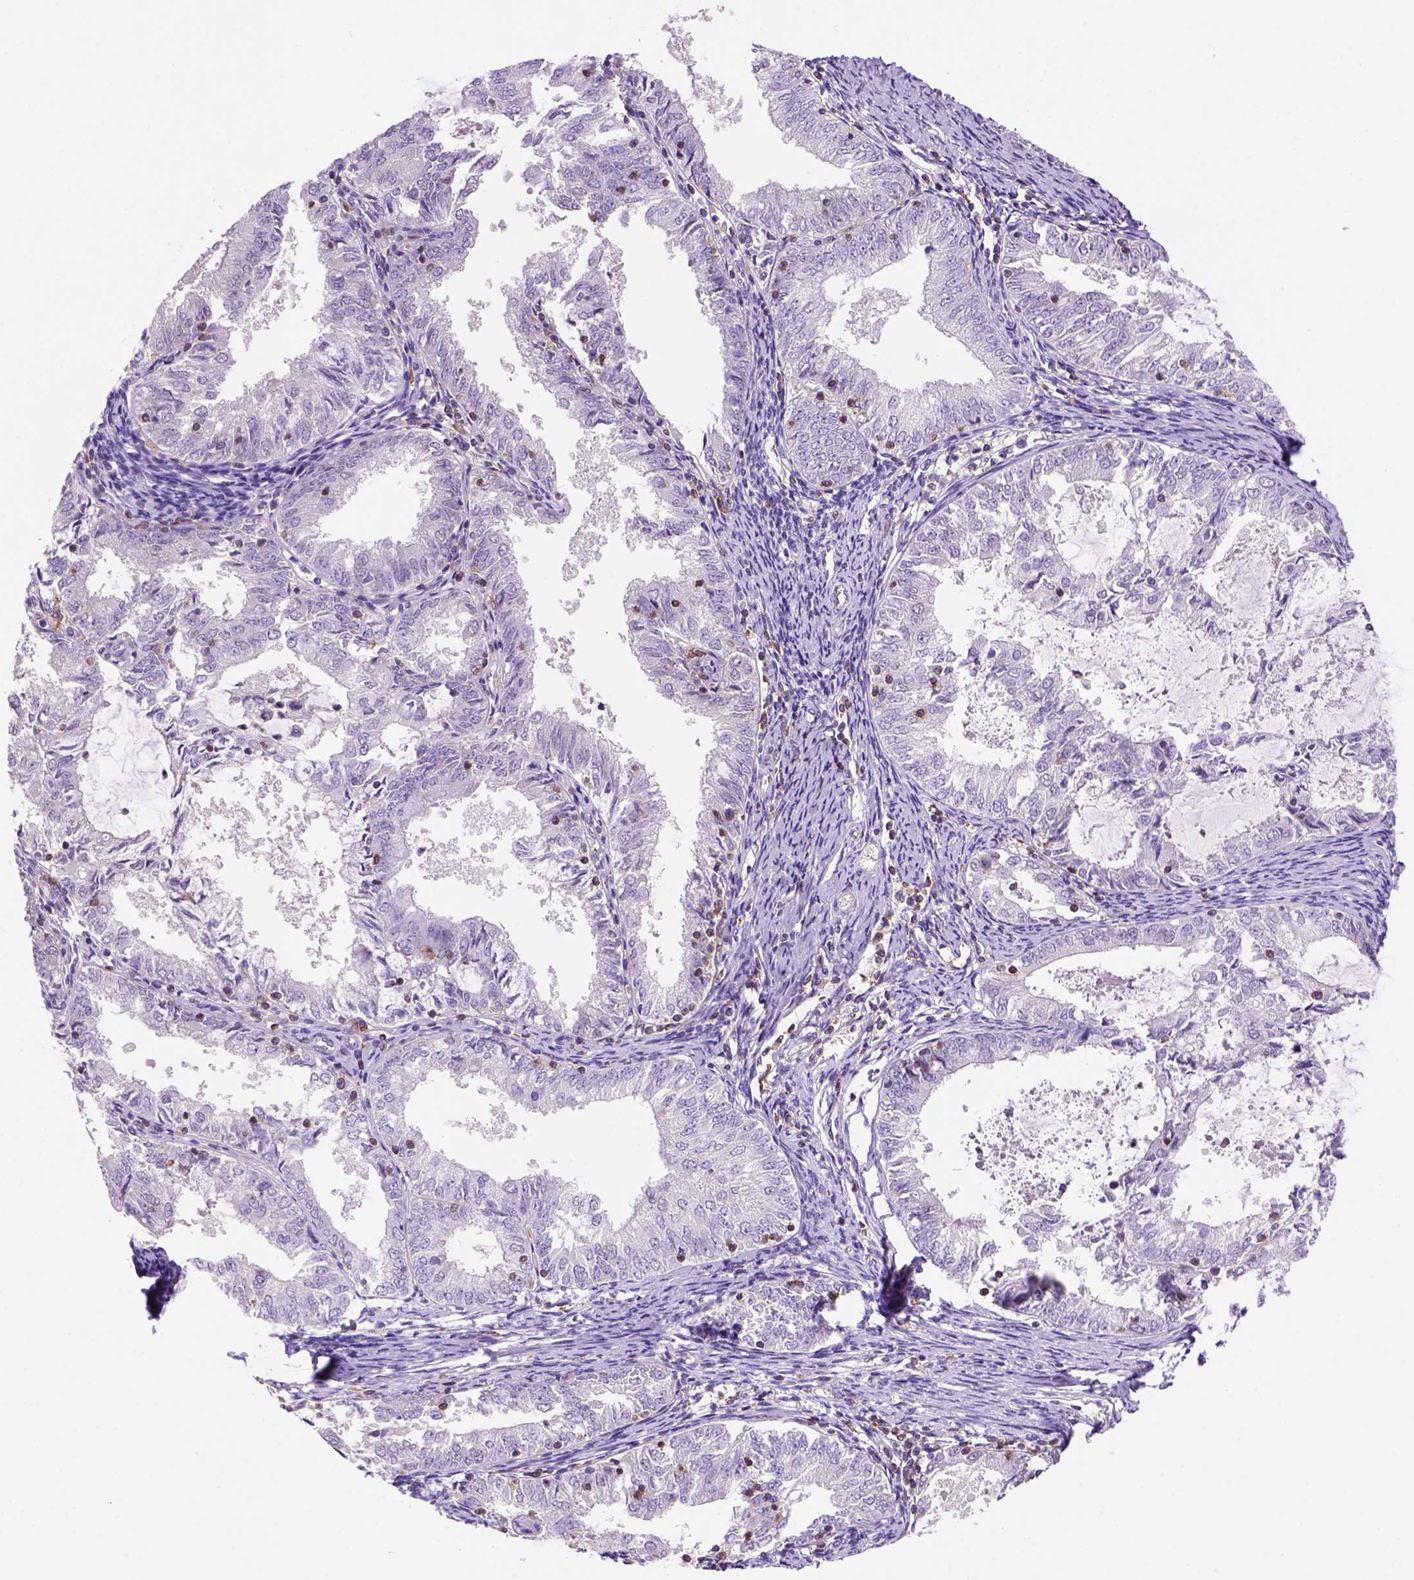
{"staining": {"intensity": "negative", "quantity": "none", "location": "none"}, "tissue": "endometrial cancer", "cell_type": "Tumor cells", "image_type": "cancer", "snomed": [{"axis": "morphology", "description": "Adenocarcinoma, NOS"}, {"axis": "topography", "description": "Endometrium"}], "caption": "This is an immunohistochemistry (IHC) image of endometrial adenocarcinoma. There is no positivity in tumor cells.", "gene": "INPP5D", "patient": {"sex": "female", "age": 57}}